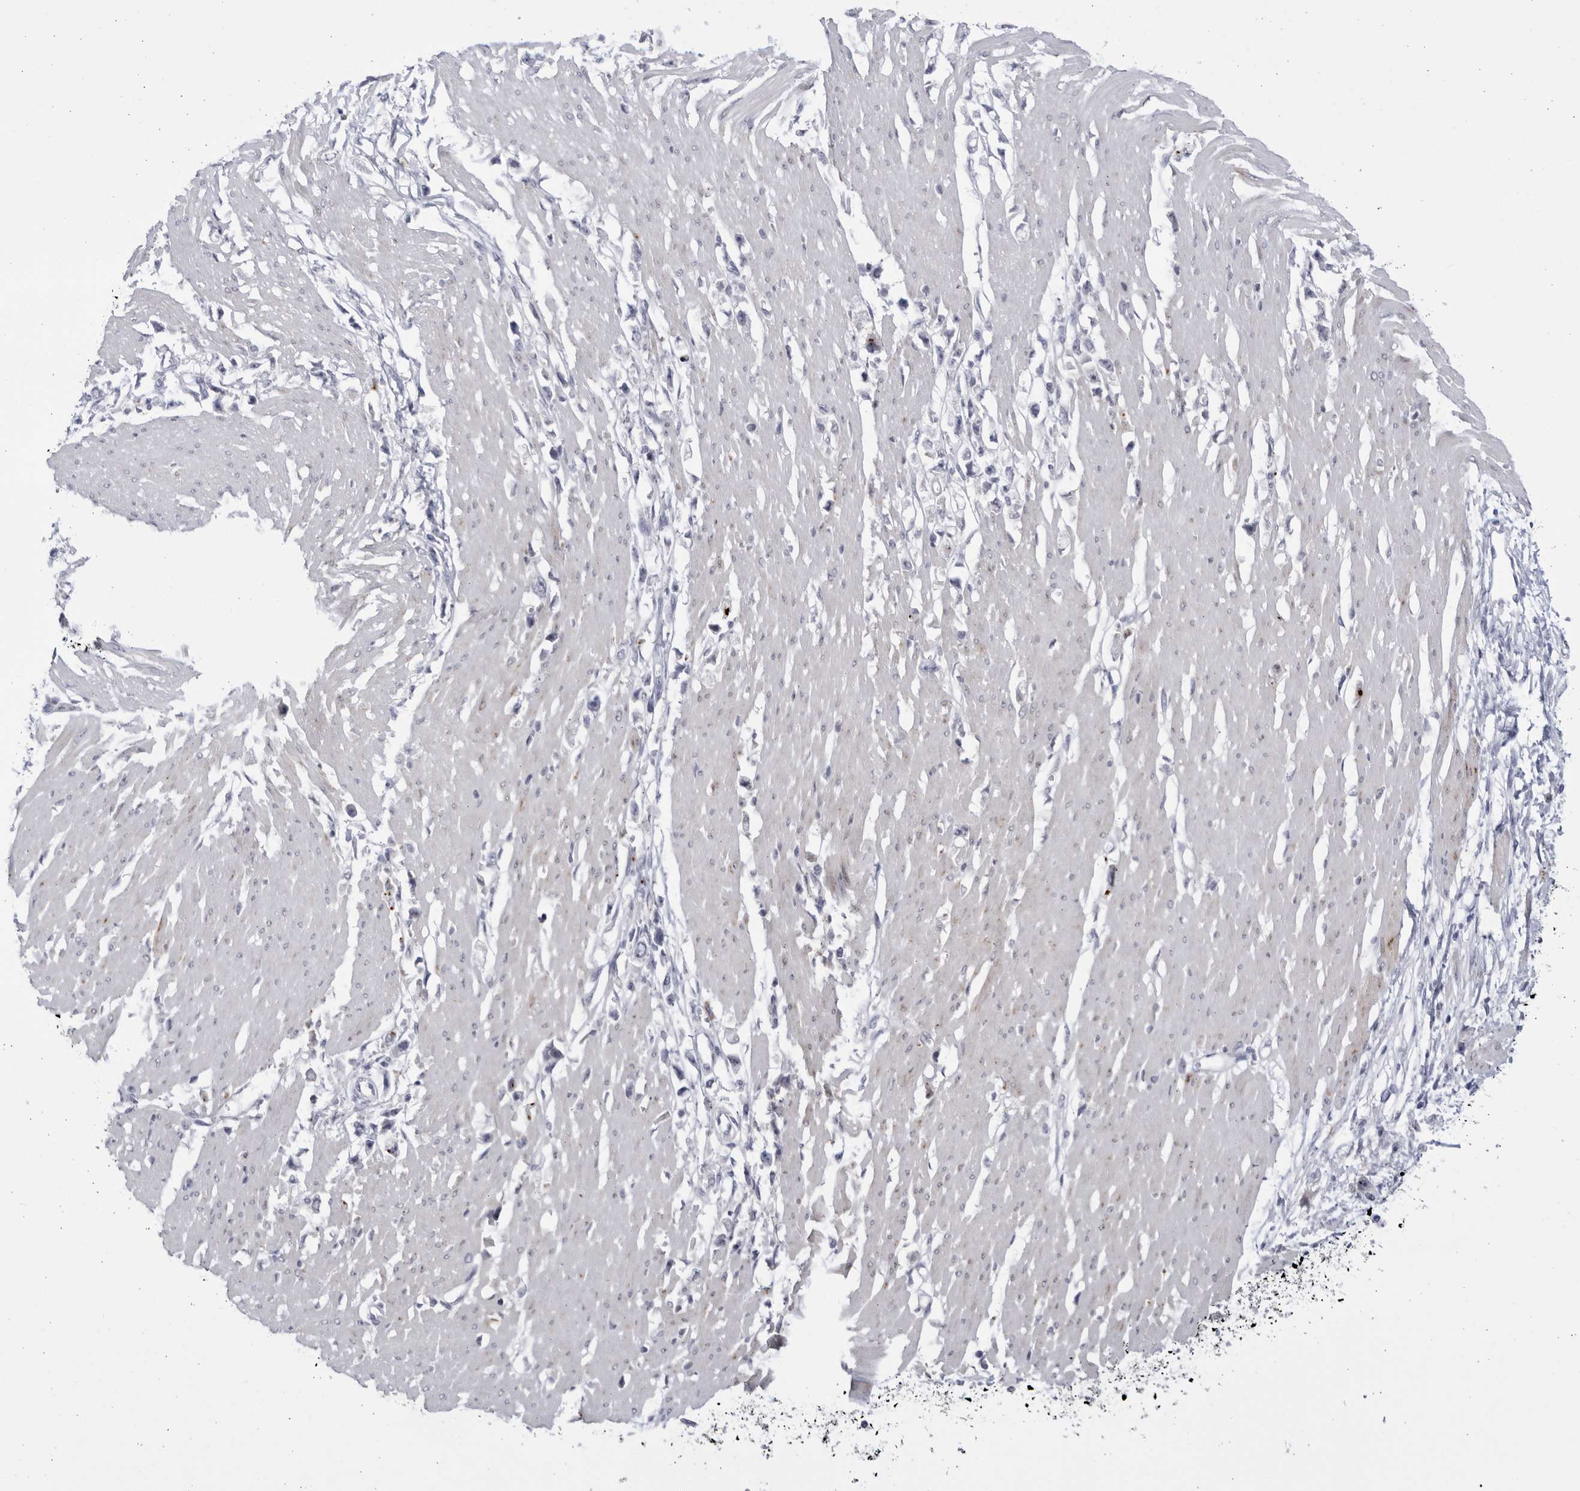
{"staining": {"intensity": "negative", "quantity": "none", "location": "none"}, "tissue": "stomach cancer", "cell_type": "Tumor cells", "image_type": "cancer", "snomed": [{"axis": "morphology", "description": "Adenocarcinoma, NOS"}, {"axis": "topography", "description": "Stomach"}], "caption": "This histopathology image is of adenocarcinoma (stomach) stained with immunohistochemistry (IHC) to label a protein in brown with the nuclei are counter-stained blue. There is no staining in tumor cells. (DAB (3,3'-diaminobenzidine) immunohistochemistry (IHC) visualized using brightfield microscopy, high magnification).", "gene": "CCDC181", "patient": {"sex": "female", "age": 59}}